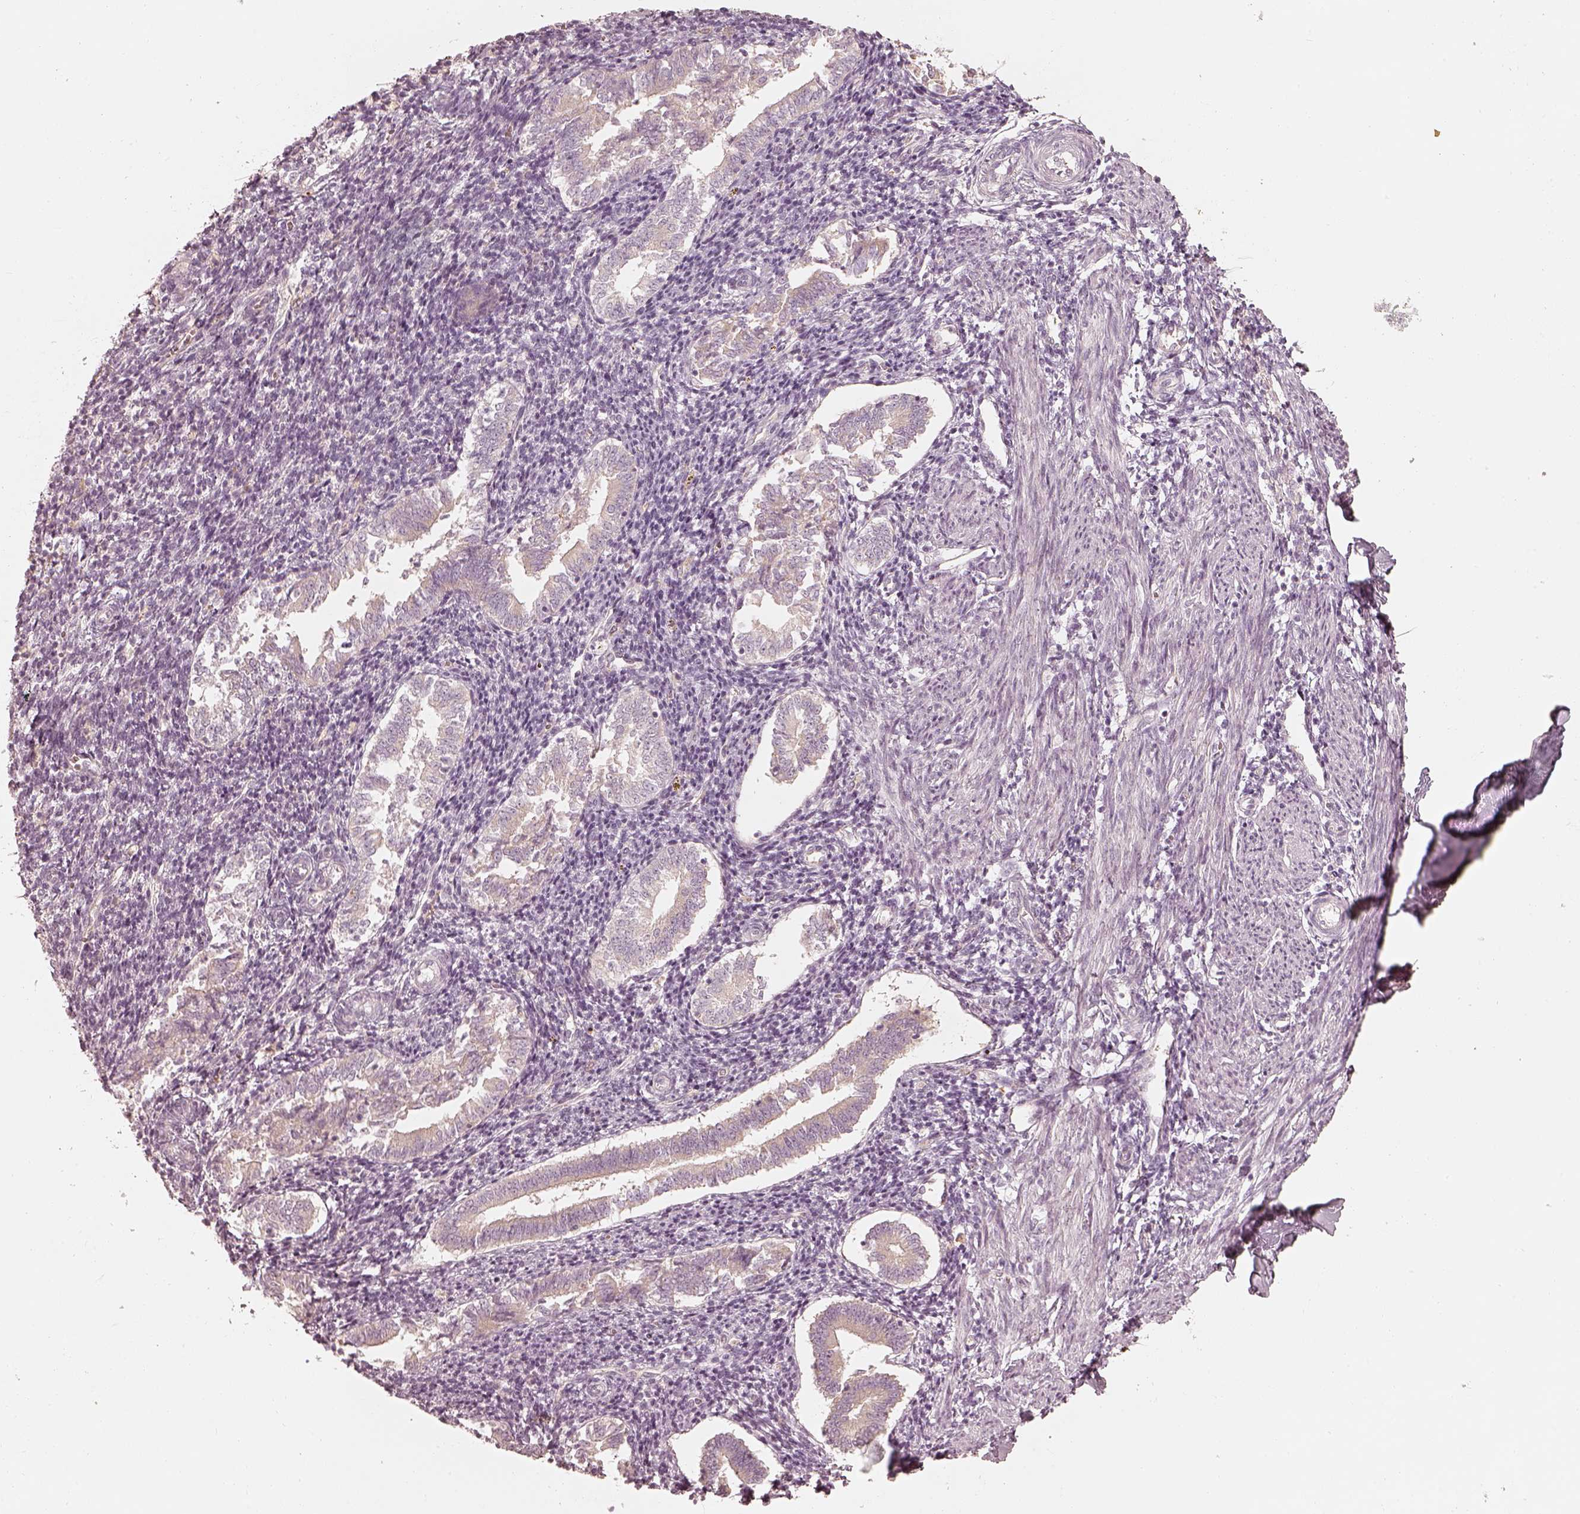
{"staining": {"intensity": "negative", "quantity": "none", "location": "none"}, "tissue": "endometrium", "cell_type": "Cells in endometrial stroma", "image_type": "normal", "snomed": [{"axis": "morphology", "description": "Normal tissue, NOS"}, {"axis": "topography", "description": "Endometrium"}], "caption": "IHC micrograph of normal endometrium: human endometrium stained with DAB demonstrates no significant protein staining in cells in endometrial stroma. Brightfield microscopy of immunohistochemistry (IHC) stained with DAB (3,3'-diaminobenzidine) (brown) and hematoxylin (blue), captured at high magnification.", "gene": "FMNL2", "patient": {"sex": "female", "age": 25}}